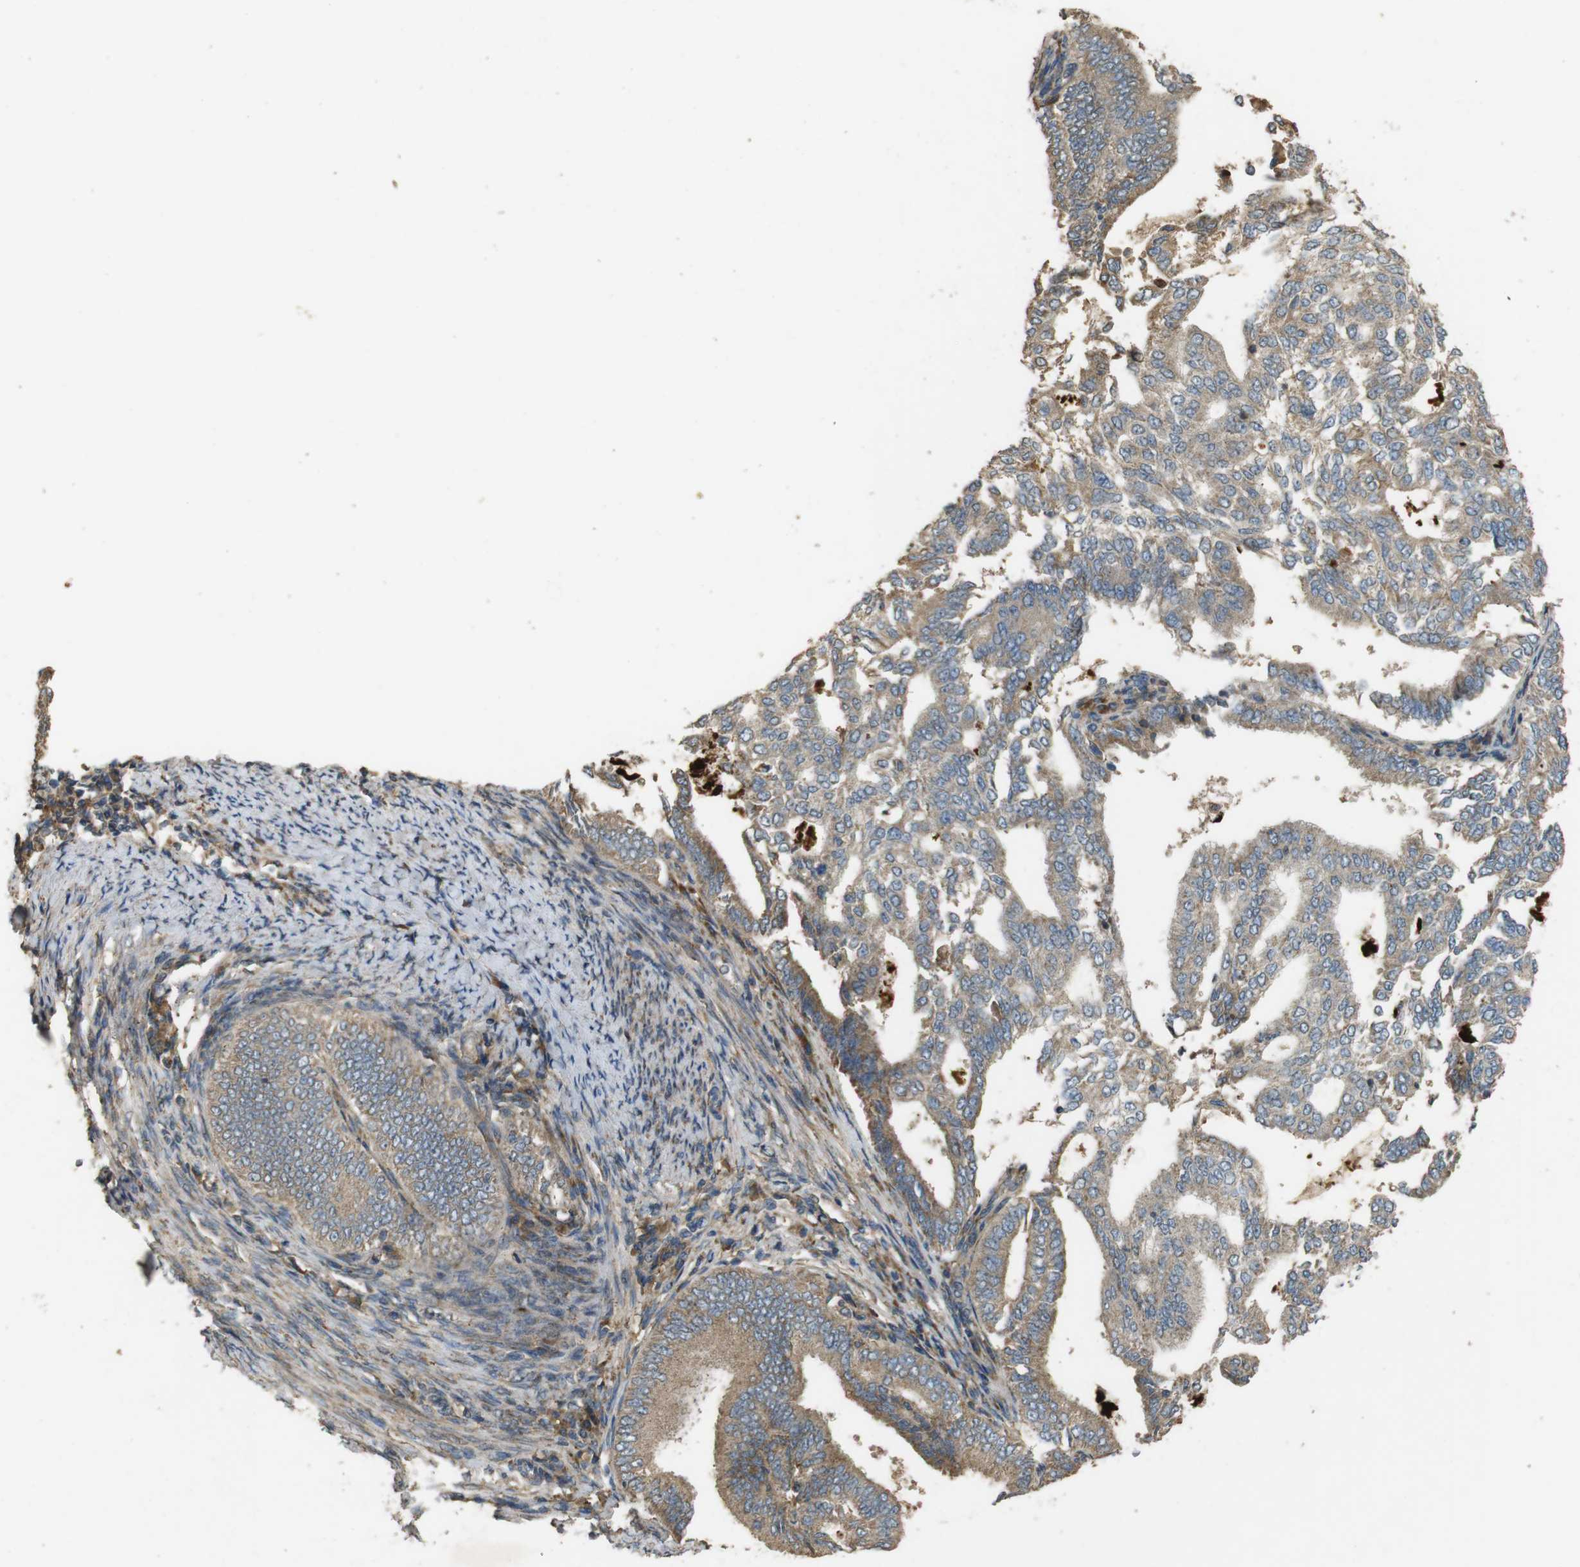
{"staining": {"intensity": "moderate", "quantity": ">75%", "location": "cytoplasmic/membranous"}, "tissue": "endometrial cancer", "cell_type": "Tumor cells", "image_type": "cancer", "snomed": [{"axis": "morphology", "description": "Adenocarcinoma, NOS"}, {"axis": "topography", "description": "Endometrium"}], "caption": "Adenocarcinoma (endometrial) was stained to show a protein in brown. There is medium levels of moderate cytoplasmic/membranous staining in about >75% of tumor cells.", "gene": "ARHGAP24", "patient": {"sex": "female", "age": 58}}